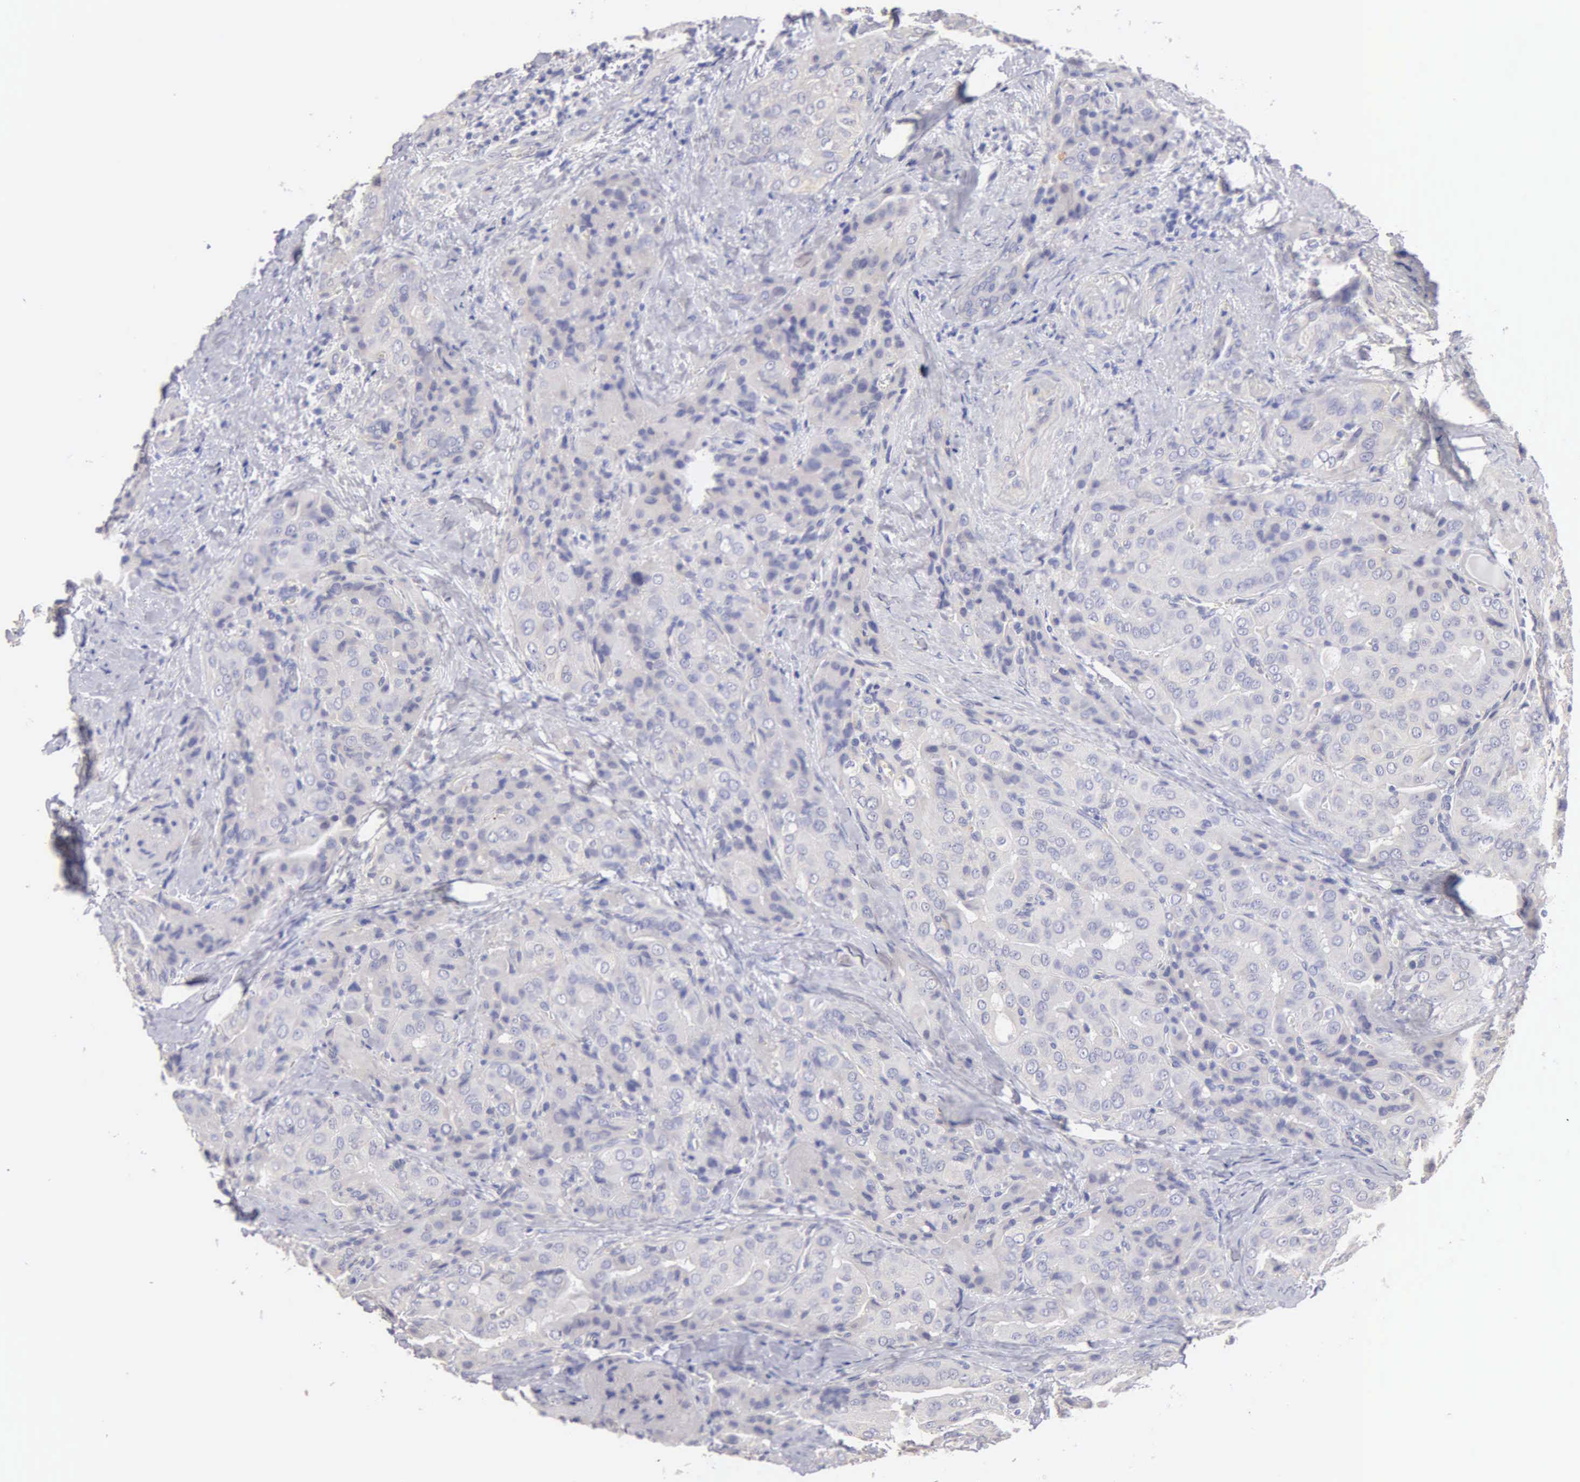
{"staining": {"intensity": "negative", "quantity": "none", "location": "none"}, "tissue": "thyroid cancer", "cell_type": "Tumor cells", "image_type": "cancer", "snomed": [{"axis": "morphology", "description": "Papillary adenocarcinoma, NOS"}, {"axis": "topography", "description": "Thyroid gland"}], "caption": "DAB (3,3'-diaminobenzidine) immunohistochemical staining of papillary adenocarcinoma (thyroid) shows no significant expression in tumor cells.", "gene": "APP", "patient": {"sex": "female", "age": 71}}